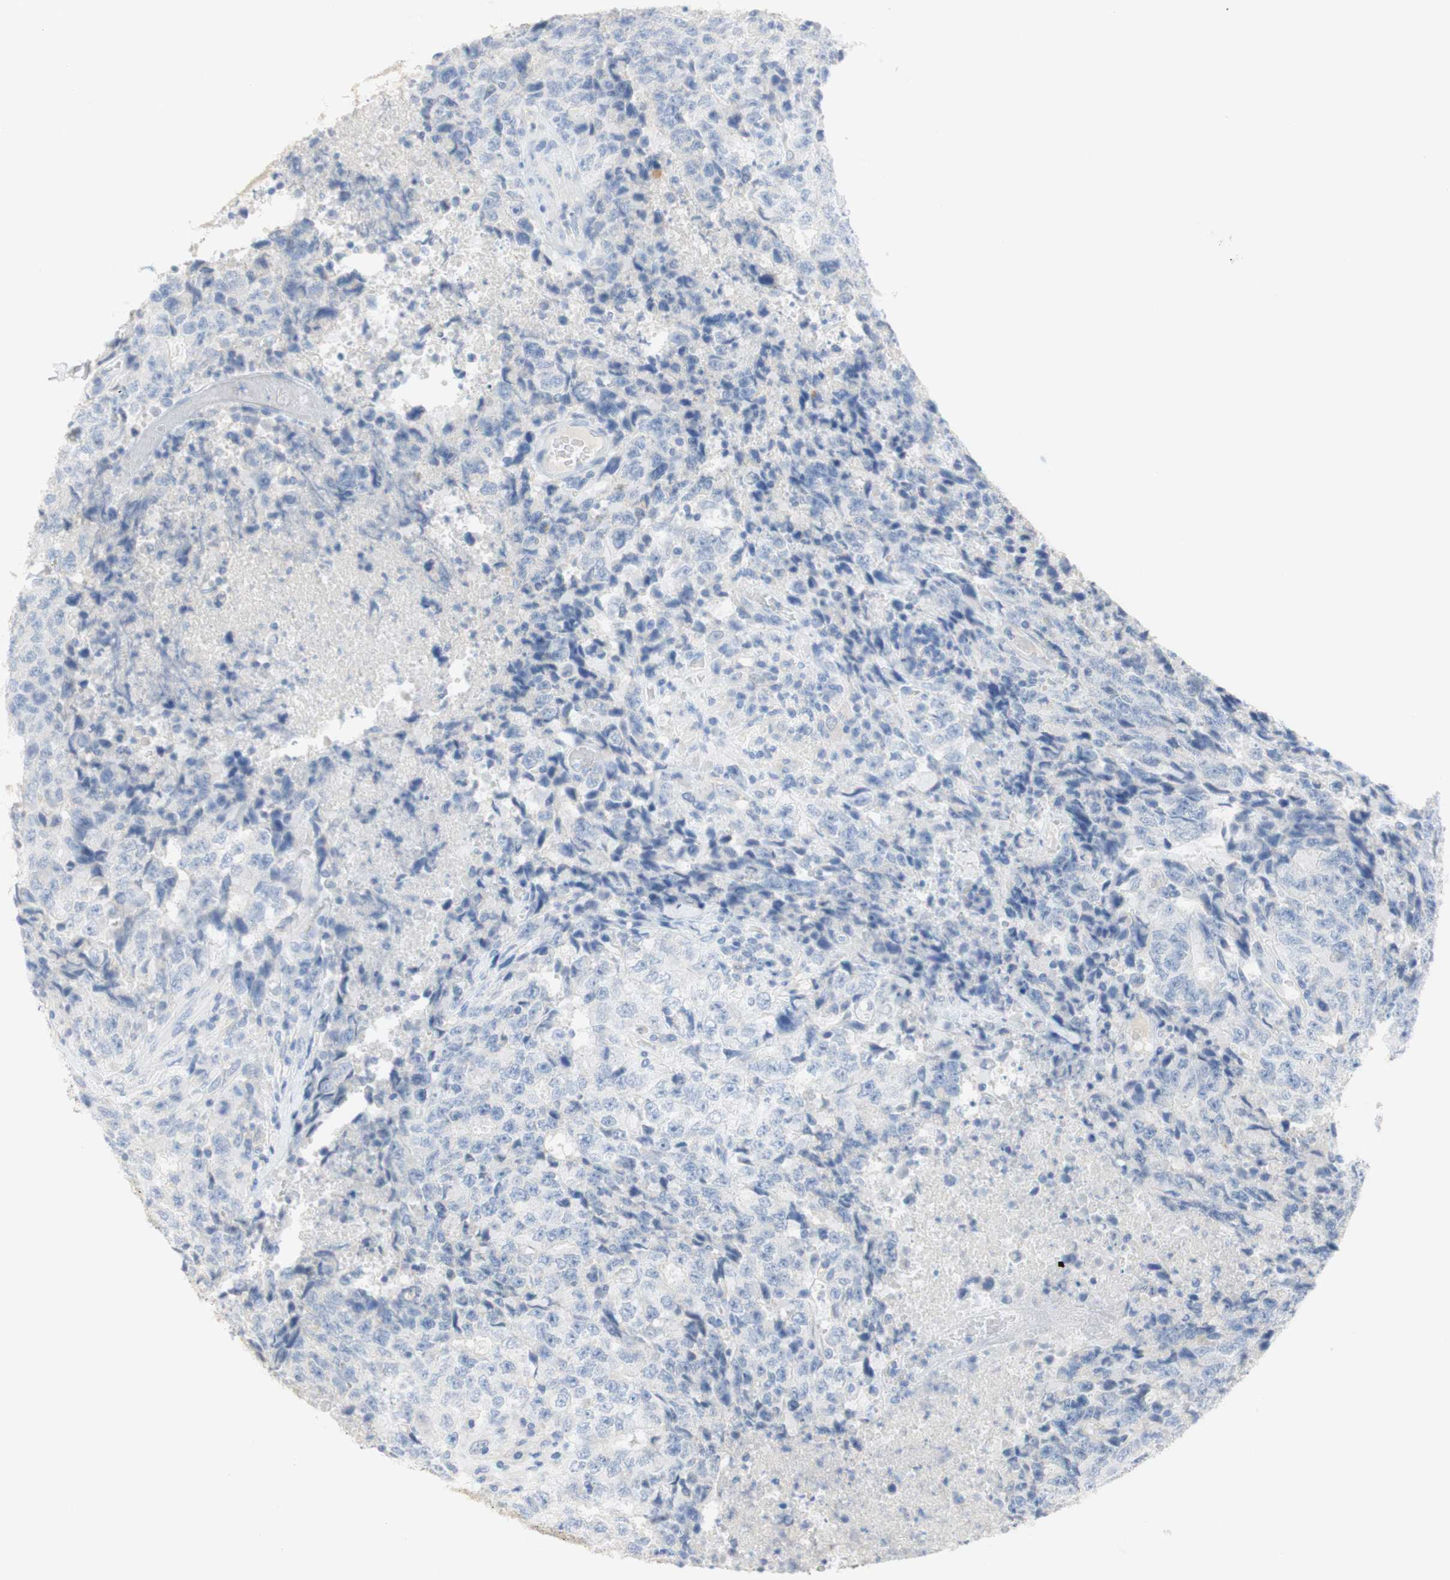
{"staining": {"intensity": "negative", "quantity": "none", "location": "none"}, "tissue": "testis cancer", "cell_type": "Tumor cells", "image_type": "cancer", "snomed": [{"axis": "morphology", "description": "Necrosis, NOS"}, {"axis": "morphology", "description": "Carcinoma, Embryonal, NOS"}, {"axis": "topography", "description": "Testis"}], "caption": "Testis cancer stained for a protein using immunohistochemistry exhibits no staining tumor cells.", "gene": "SELENBP1", "patient": {"sex": "male", "age": 19}}